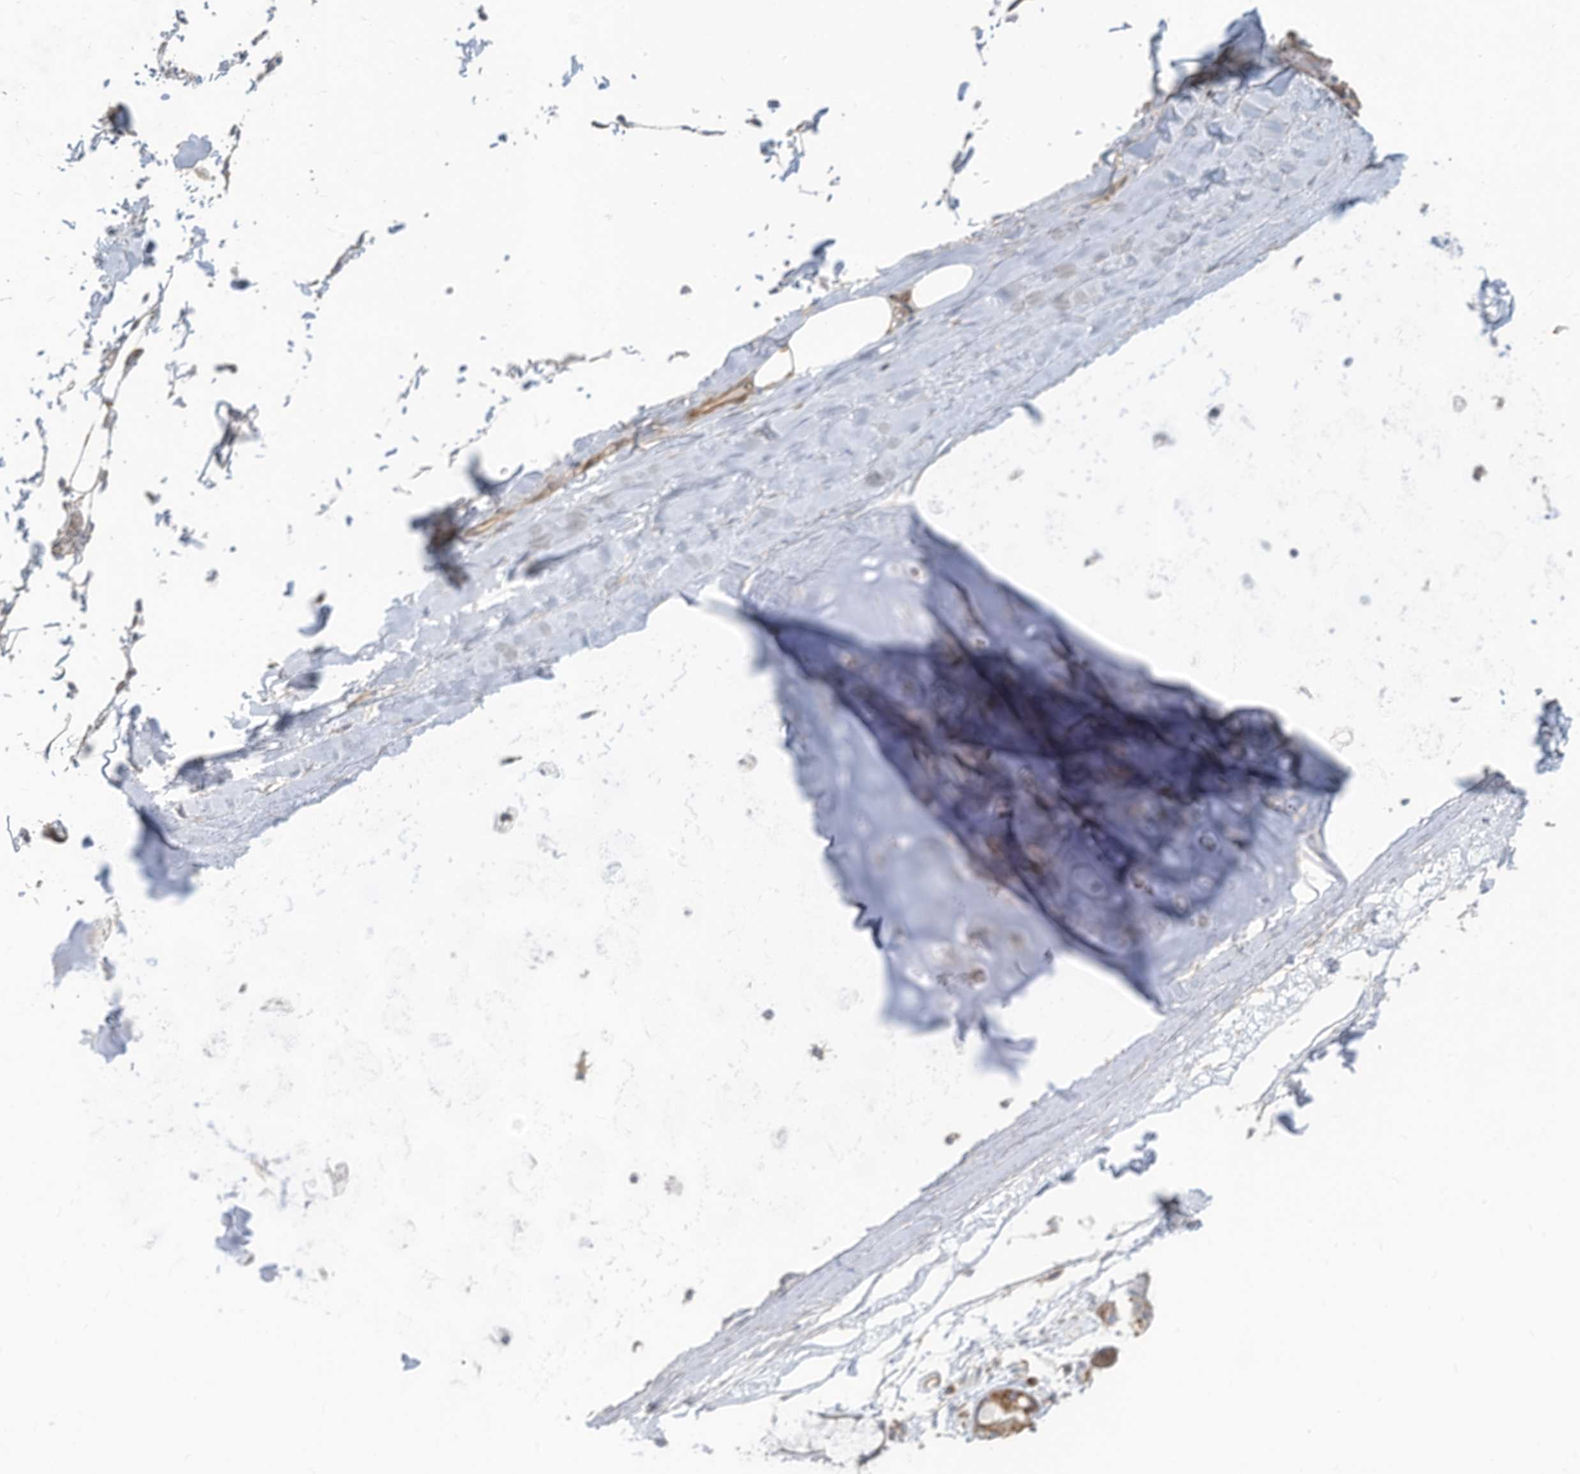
{"staining": {"intensity": "negative", "quantity": "none", "location": "none"}, "tissue": "adipose tissue", "cell_type": "Adipocytes", "image_type": "normal", "snomed": [{"axis": "morphology", "description": "Normal tissue, NOS"}, {"axis": "topography", "description": "Bronchus"}], "caption": "Immunohistochemical staining of benign adipose tissue exhibits no significant expression in adipocytes. Brightfield microscopy of immunohistochemistry (IHC) stained with DAB (3,3'-diaminobenzidine) (brown) and hematoxylin (blue), captured at high magnification.", "gene": "GTPBP2", "patient": {"sex": "male", "age": 66}}